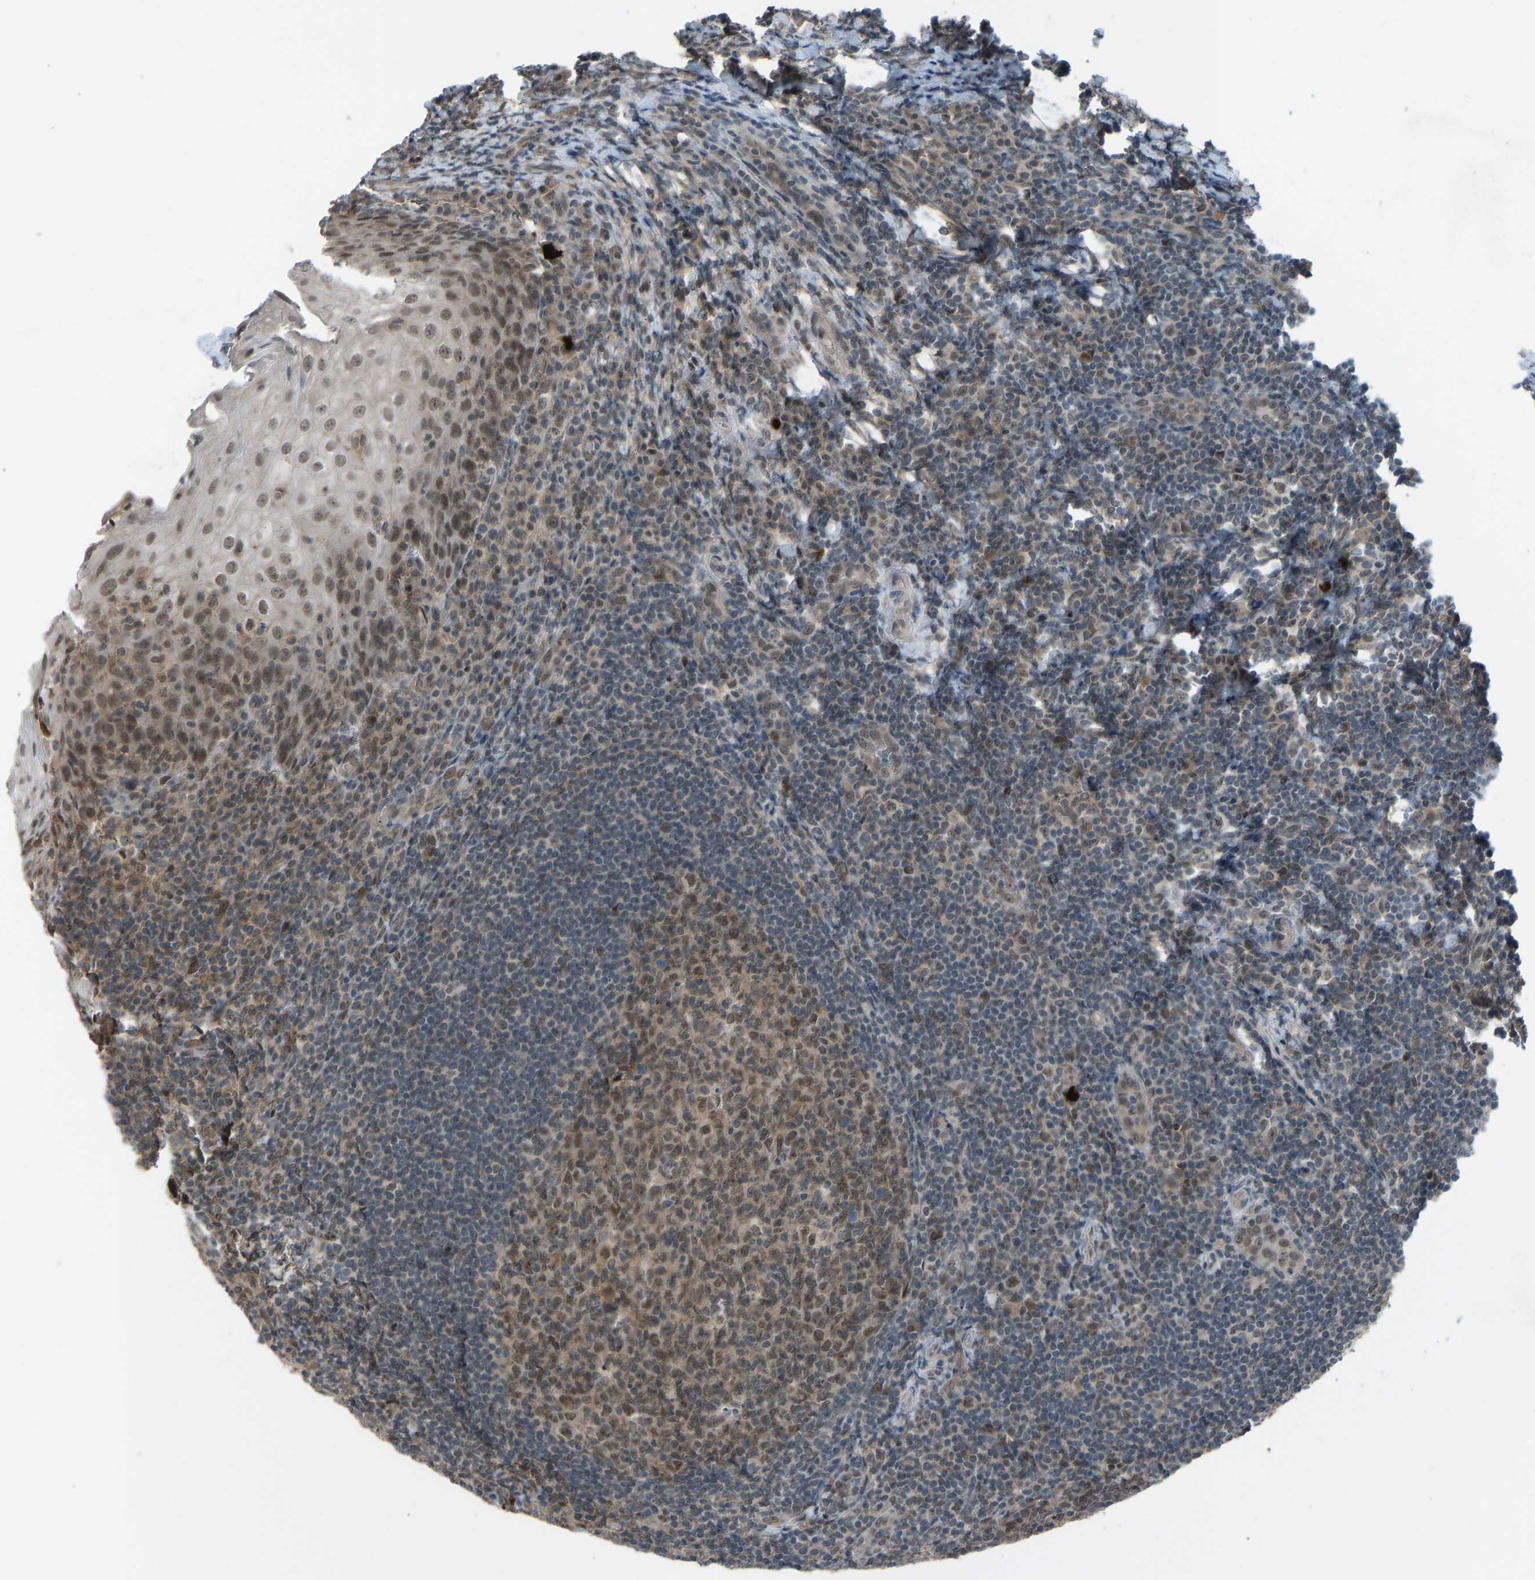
{"staining": {"intensity": "moderate", "quantity": "25%-75%", "location": "cytoplasmic/membranous,nuclear"}, "tissue": "tonsil", "cell_type": "Germinal center cells", "image_type": "normal", "snomed": [{"axis": "morphology", "description": "Normal tissue, NOS"}, {"axis": "topography", "description": "Tonsil"}], "caption": "Germinal center cells exhibit medium levels of moderate cytoplasmic/membranous,nuclear expression in approximately 25%-75% of cells in unremarkable human tonsil. Immunohistochemistry (ihc) stains the protein of interest in brown and the nuclei are stained blue.", "gene": "SLC43A1", "patient": {"sex": "male", "age": 37}}